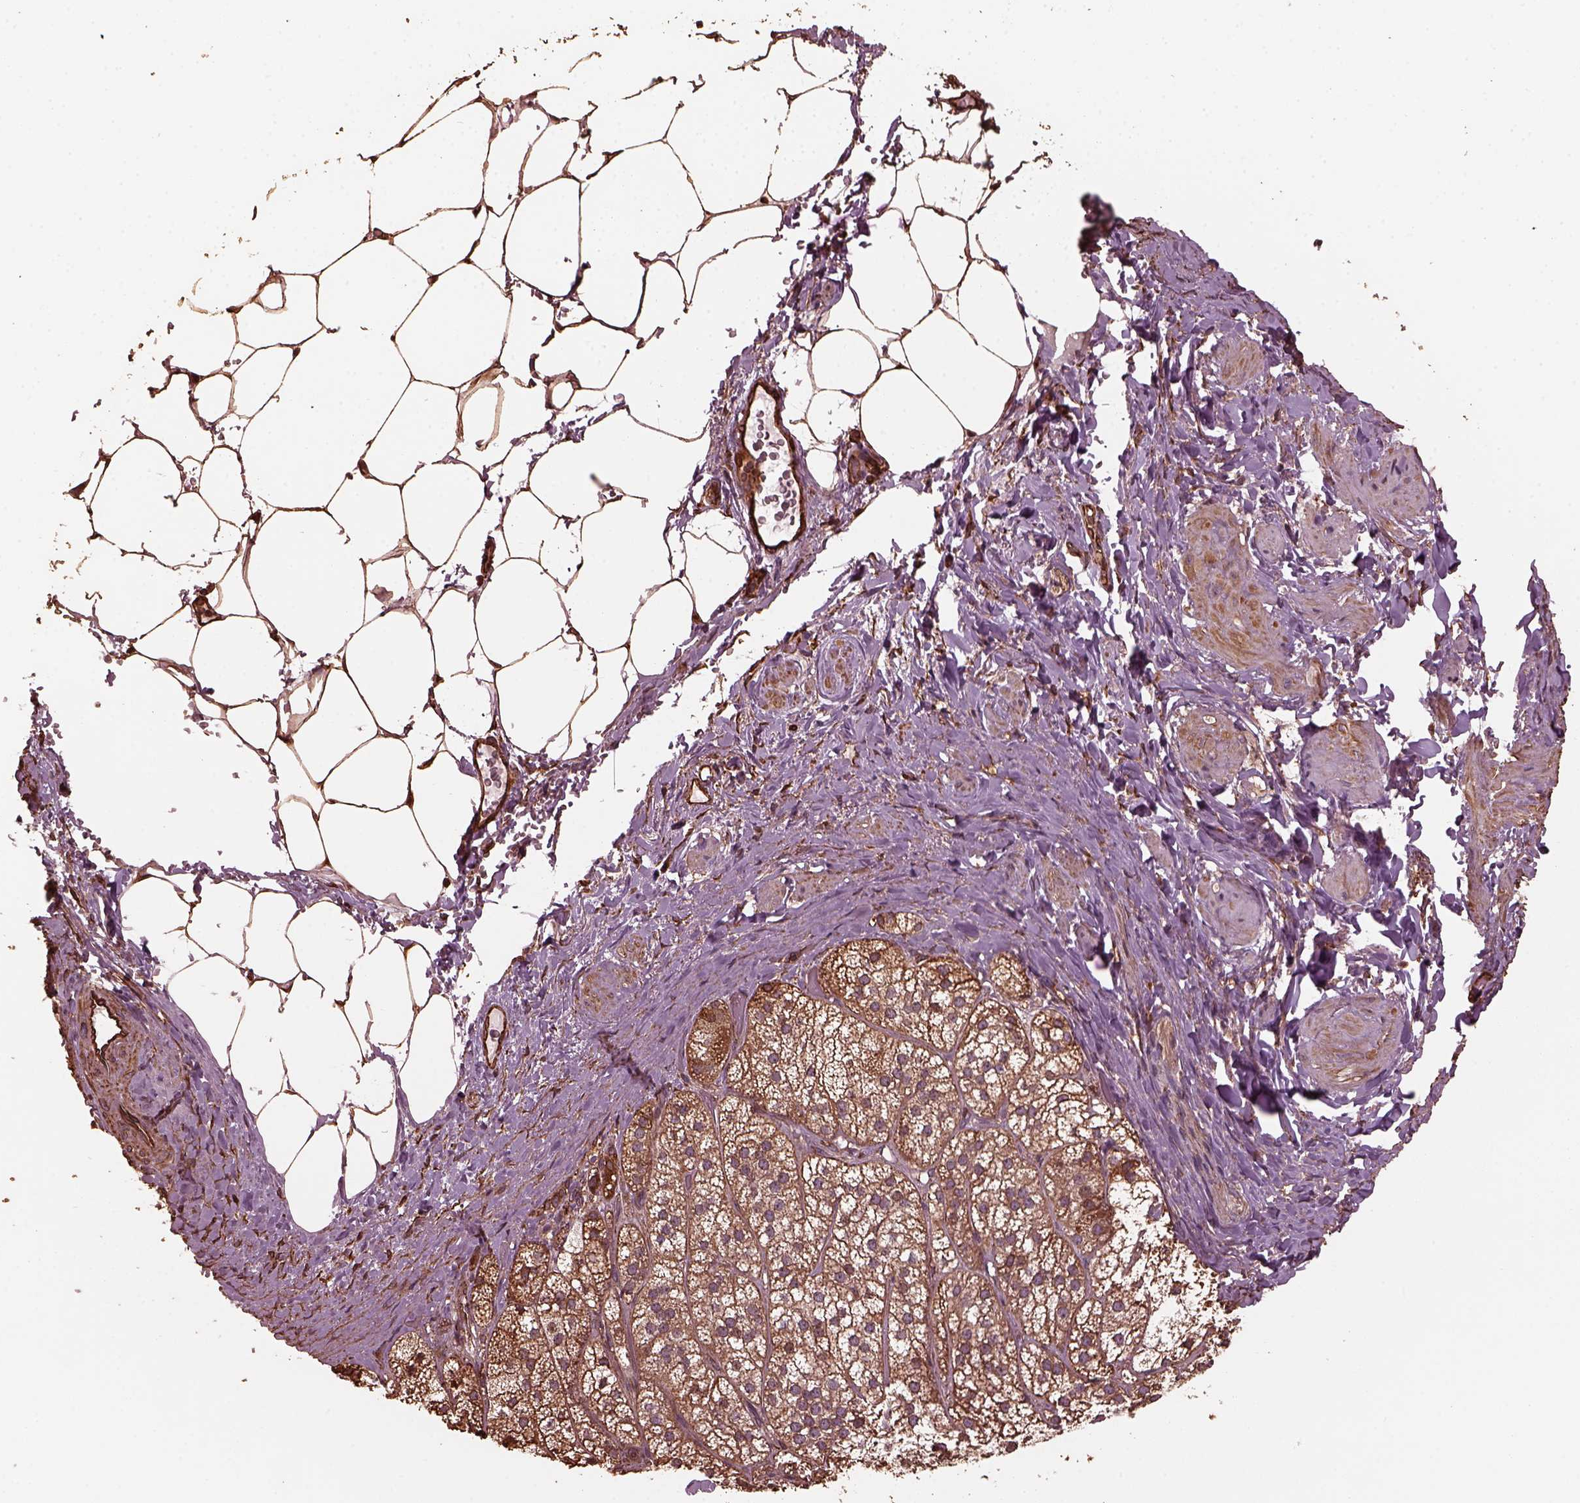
{"staining": {"intensity": "moderate", "quantity": ">75%", "location": "cytoplasmic/membranous"}, "tissue": "adrenal gland", "cell_type": "Glandular cells", "image_type": "normal", "snomed": [{"axis": "morphology", "description": "Normal tissue, NOS"}, {"axis": "topography", "description": "Adrenal gland"}], "caption": "Glandular cells demonstrate moderate cytoplasmic/membranous positivity in about >75% of cells in benign adrenal gland.", "gene": "GTPBP1", "patient": {"sex": "female", "age": 60}}